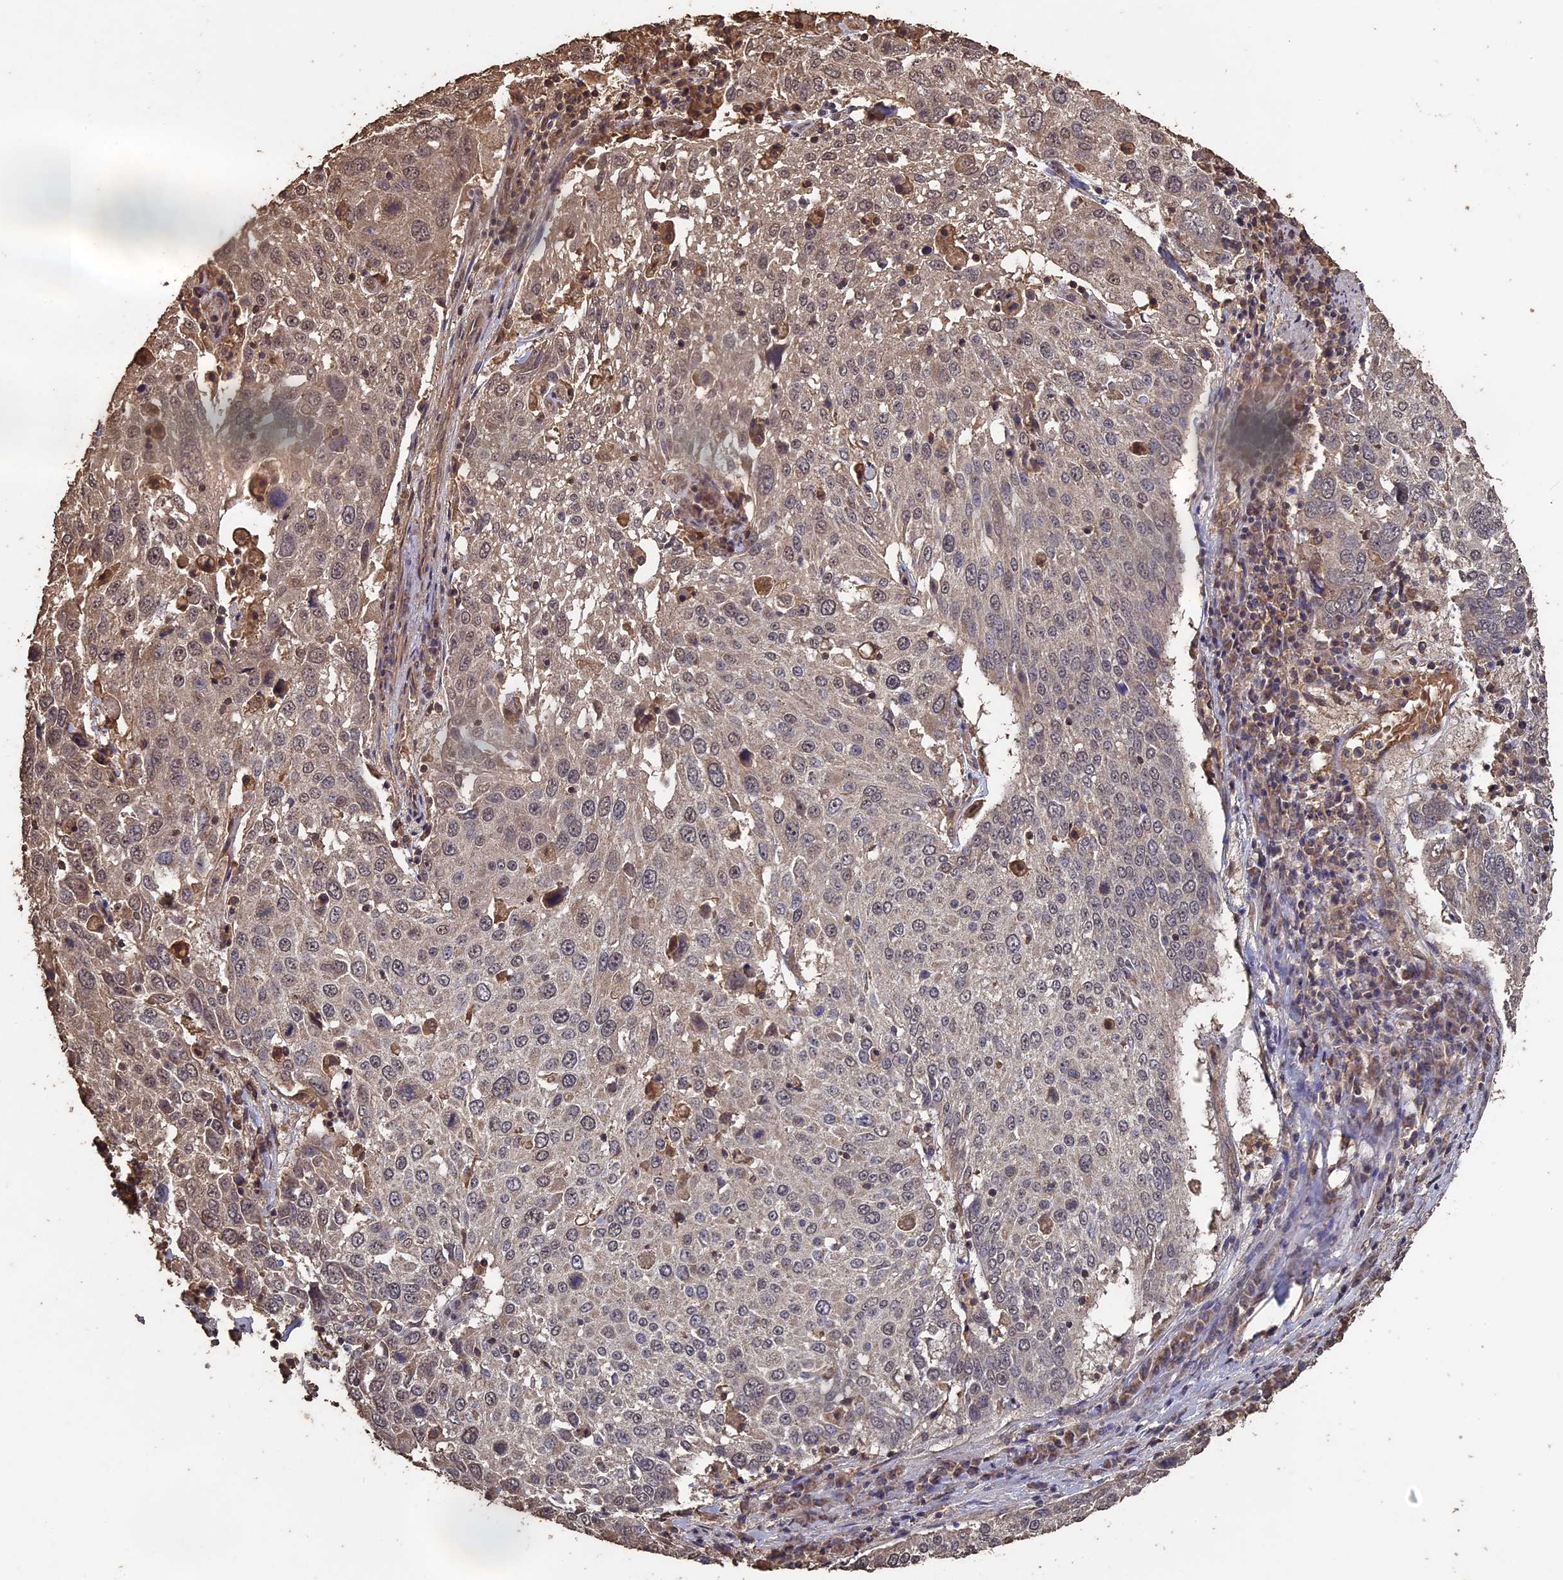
{"staining": {"intensity": "moderate", "quantity": "<25%", "location": "cytoplasmic/membranous"}, "tissue": "lung cancer", "cell_type": "Tumor cells", "image_type": "cancer", "snomed": [{"axis": "morphology", "description": "Squamous cell carcinoma, NOS"}, {"axis": "topography", "description": "Lung"}], "caption": "Immunohistochemistry photomicrograph of neoplastic tissue: lung cancer stained using immunohistochemistry demonstrates low levels of moderate protein expression localized specifically in the cytoplasmic/membranous of tumor cells, appearing as a cytoplasmic/membranous brown color.", "gene": "HUNK", "patient": {"sex": "male", "age": 65}}